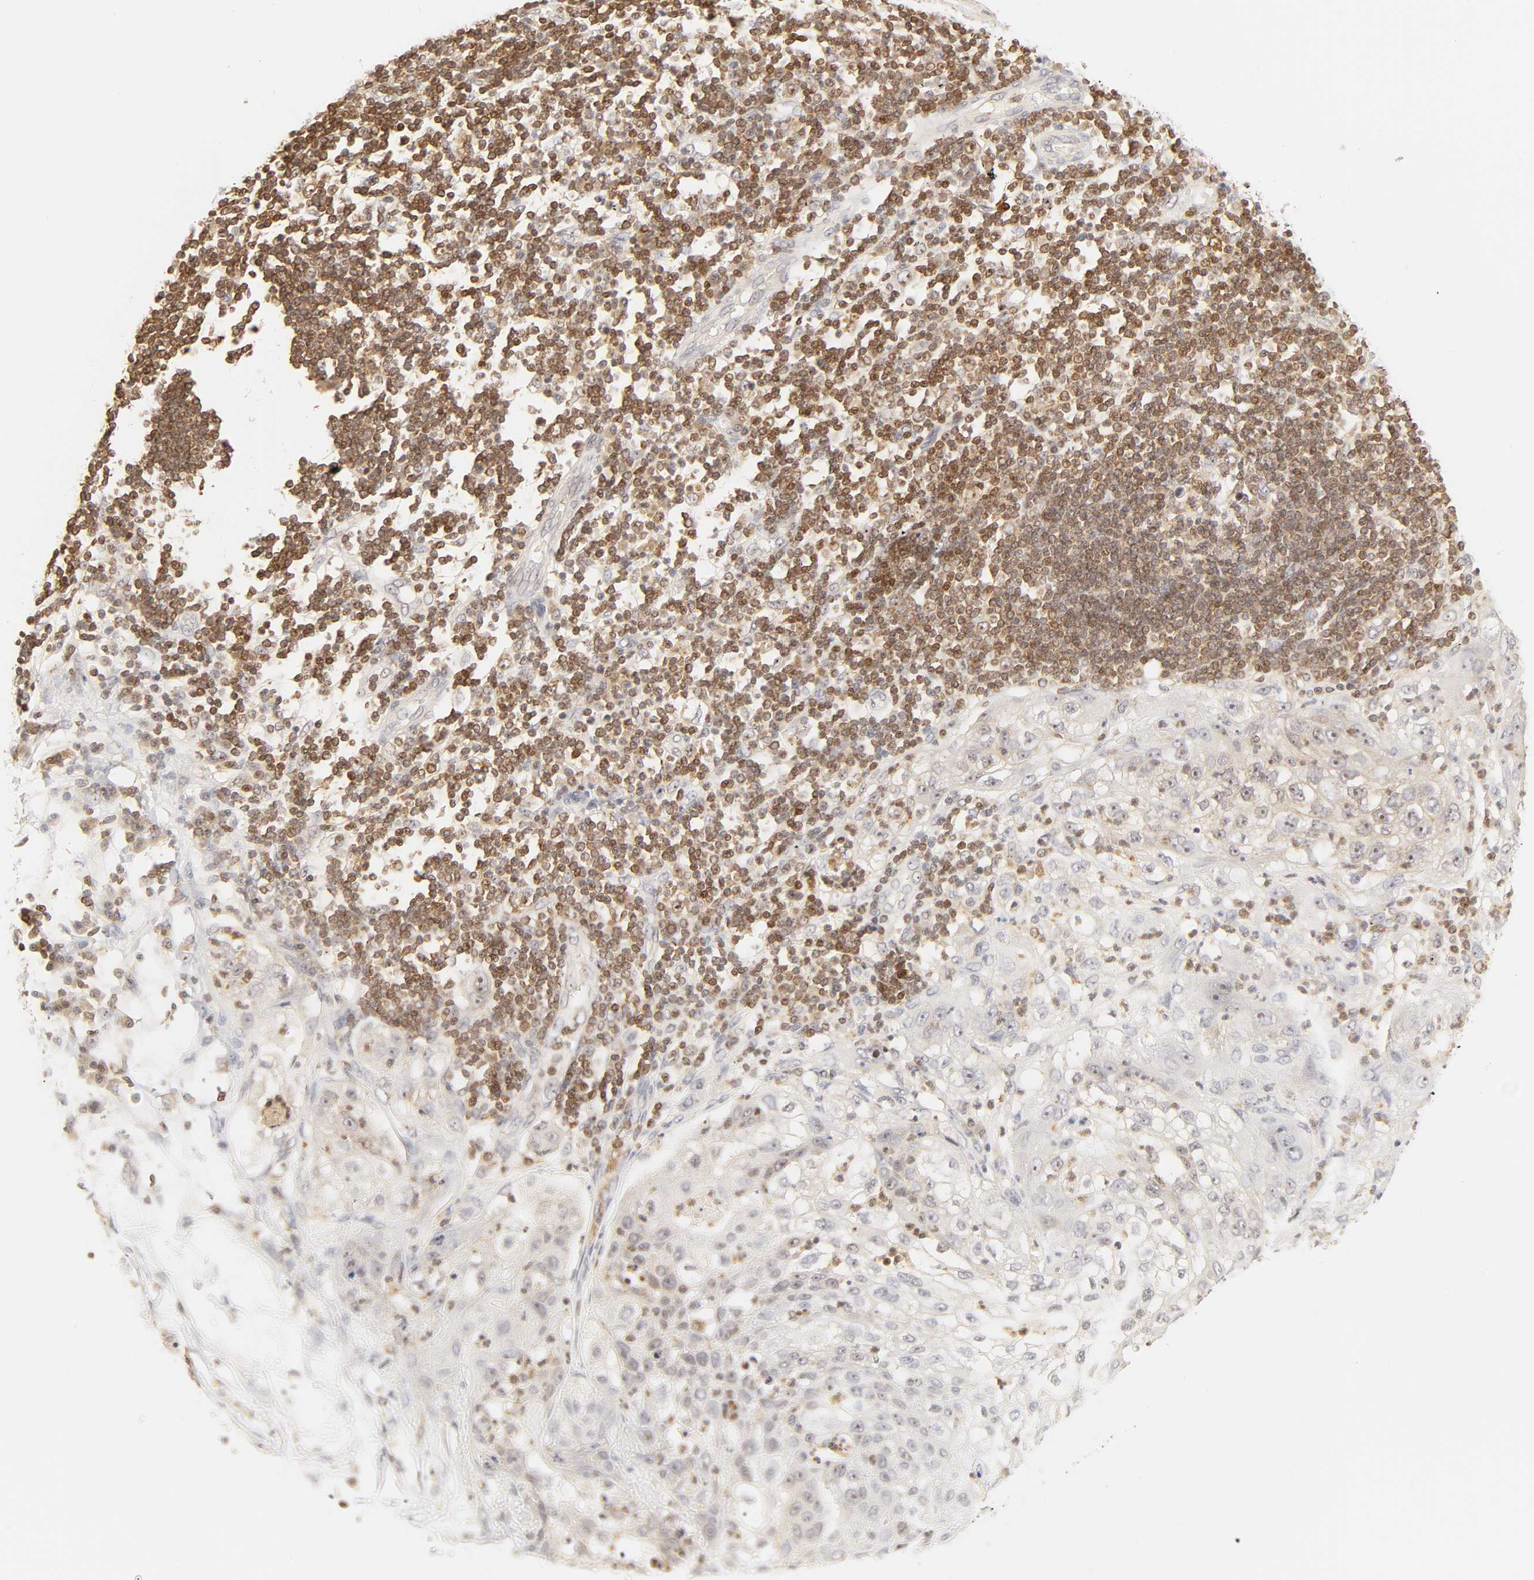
{"staining": {"intensity": "weak", "quantity": "<25%", "location": "cytoplasmic/membranous"}, "tissue": "lung cancer", "cell_type": "Tumor cells", "image_type": "cancer", "snomed": [{"axis": "morphology", "description": "Inflammation, NOS"}, {"axis": "morphology", "description": "Squamous cell carcinoma, NOS"}, {"axis": "topography", "description": "Lymph node"}, {"axis": "topography", "description": "Soft tissue"}, {"axis": "topography", "description": "Lung"}], "caption": "Tumor cells show no significant protein positivity in lung cancer (squamous cell carcinoma).", "gene": "KIF2A", "patient": {"sex": "male", "age": 66}}